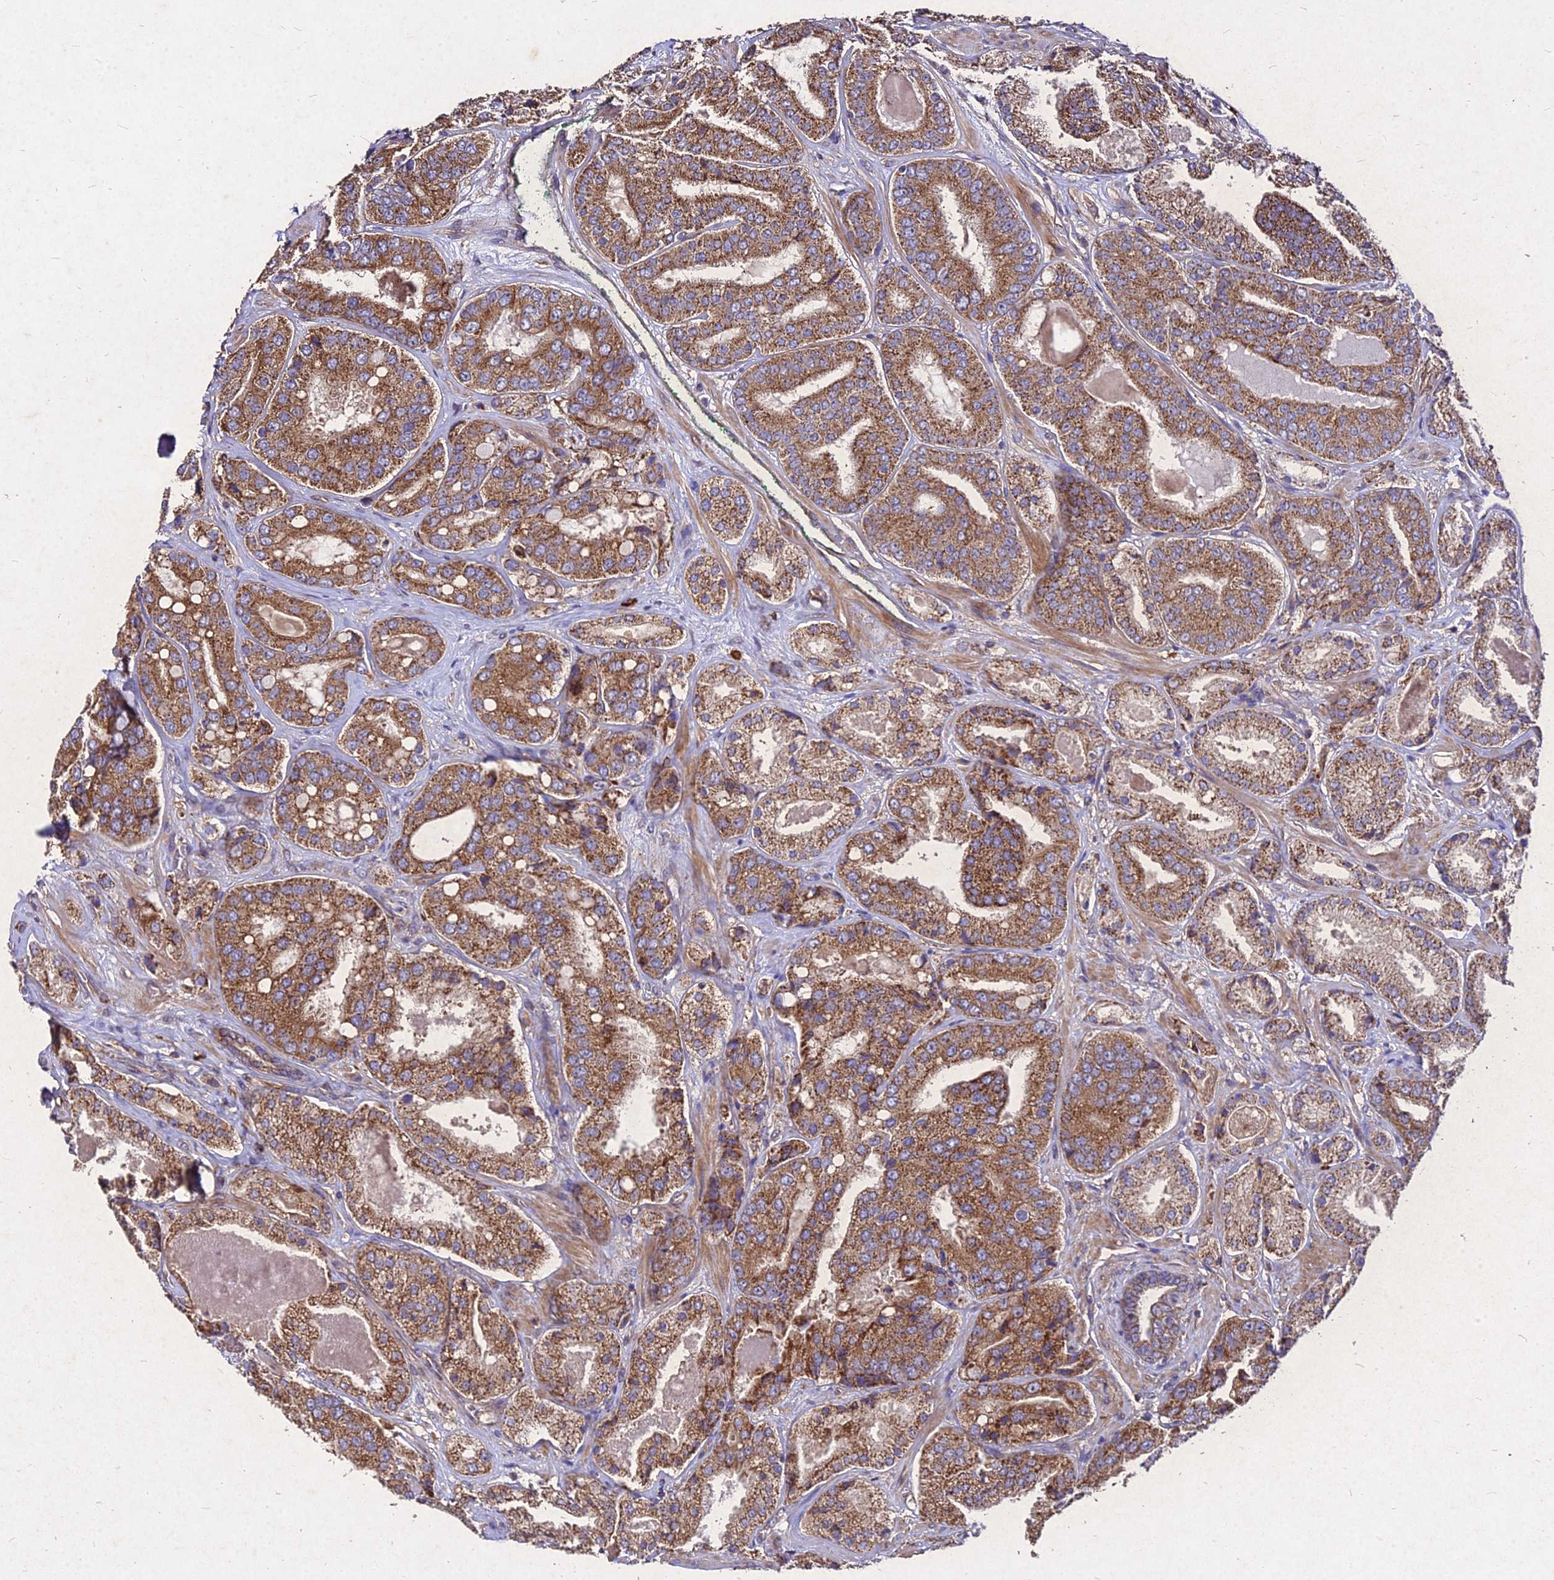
{"staining": {"intensity": "moderate", "quantity": ">75%", "location": "cytoplasmic/membranous"}, "tissue": "prostate cancer", "cell_type": "Tumor cells", "image_type": "cancer", "snomed": [{"axis": "morphology", "description": "Adenocarcinoma, High grade"}, {"axis": "topography", "description": "Prostate"}], "caption": "Immunohistochemical staining of human prostate cancer (high-grade adenocarcinoma) shows medium levels of moderate cytoplasmic/membranous positivity in approximately >75% of tumor cells.", "gene": "SKA1", "patient": {"sex": "male", "age": 63}}